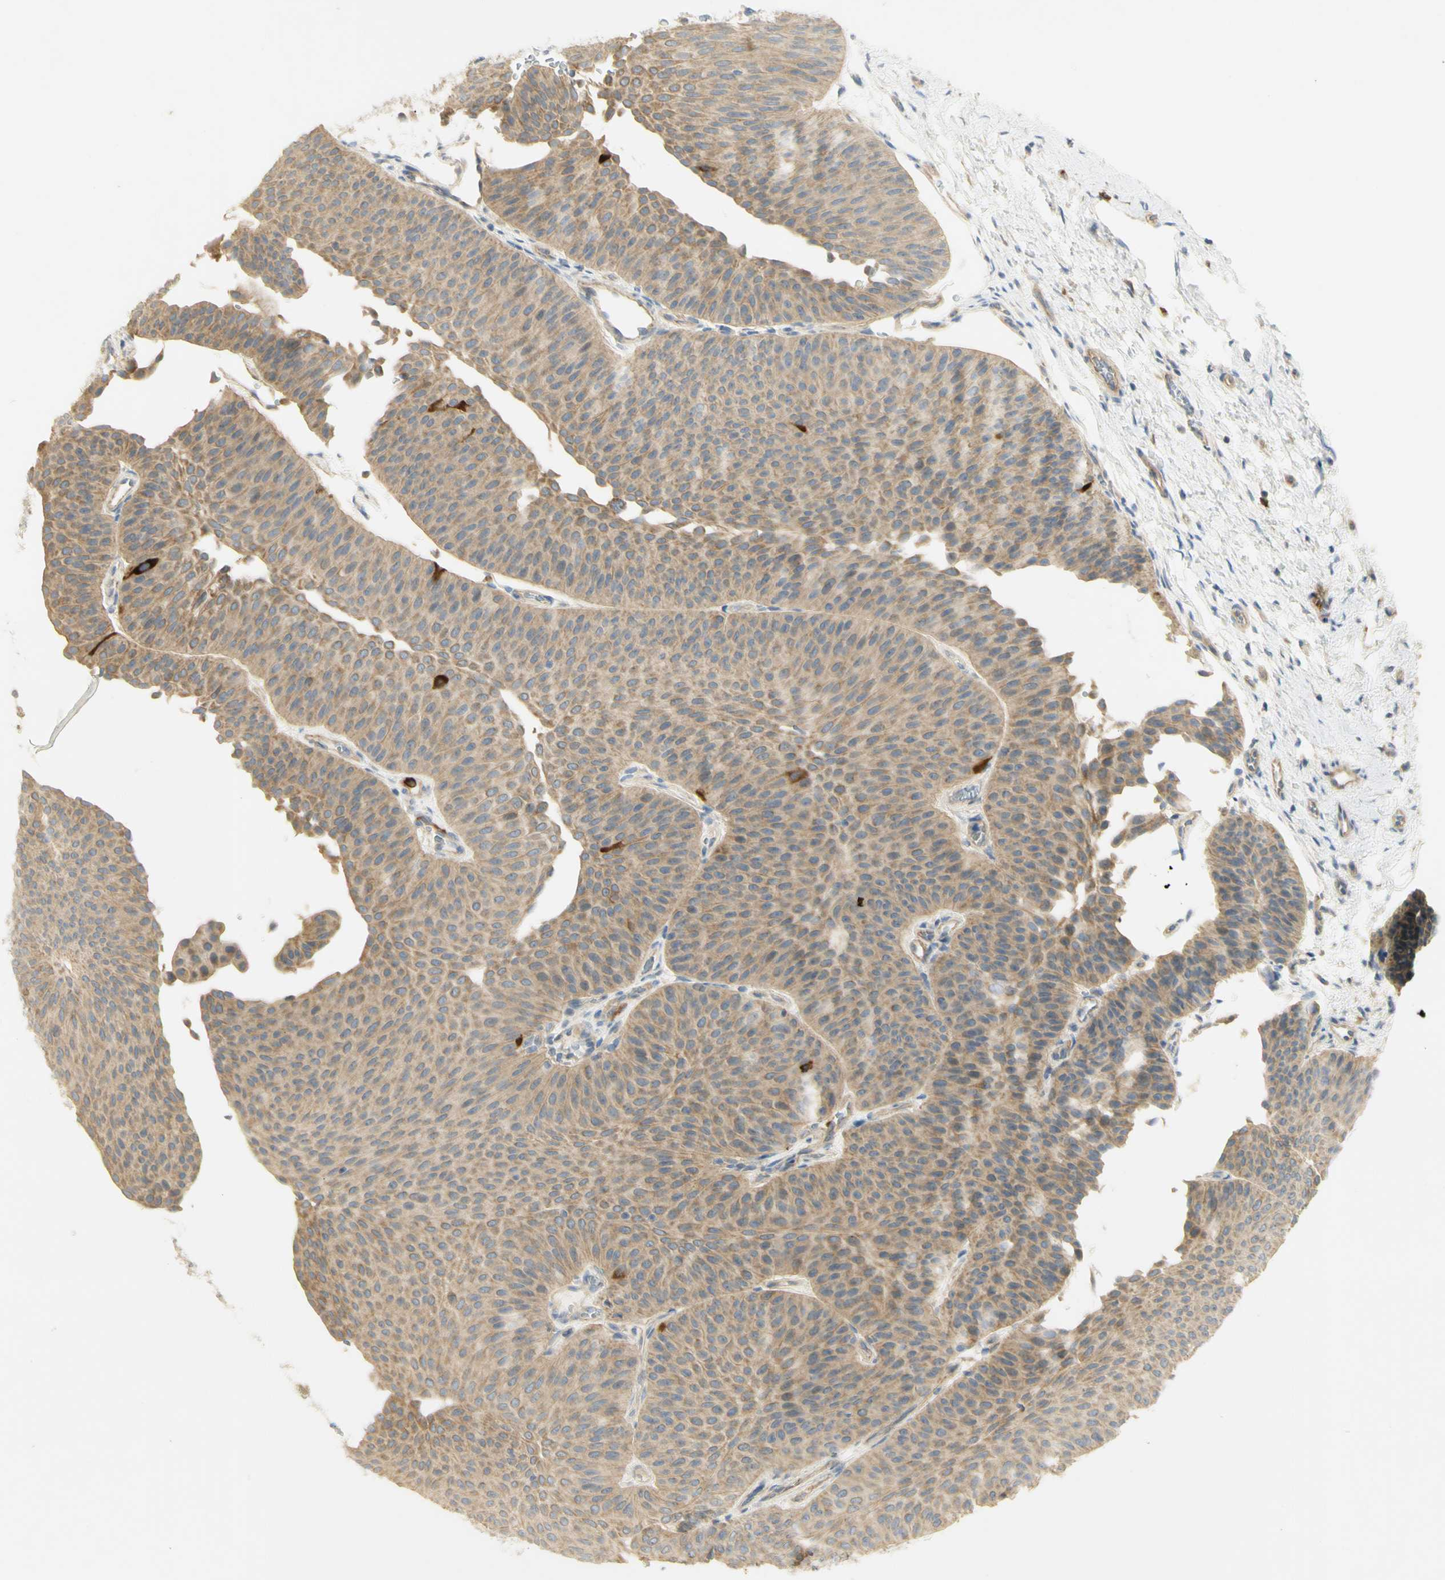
{"staining": {"intensity": "moderate", "quantity": ">75%", "location": "cytoplasmic/membranous"}, "tissue": "urothelial cancer", "cell_type": "Tumor cells", "image_type": "cancer", "snomed": [{"axis": "morphology", "description": "Urothelial carcinoma, Low grade"}, {"axis": "topography", "description": "Urinary bladder"}], "caption": "Immunohistochemical staining of human urothelial cancer displays moderate cytoplasmic/membranous protein expression in approximately >75% of tumor cells.", "gene": "KIF11", "patient": {"sex": "female", "age": 60}}